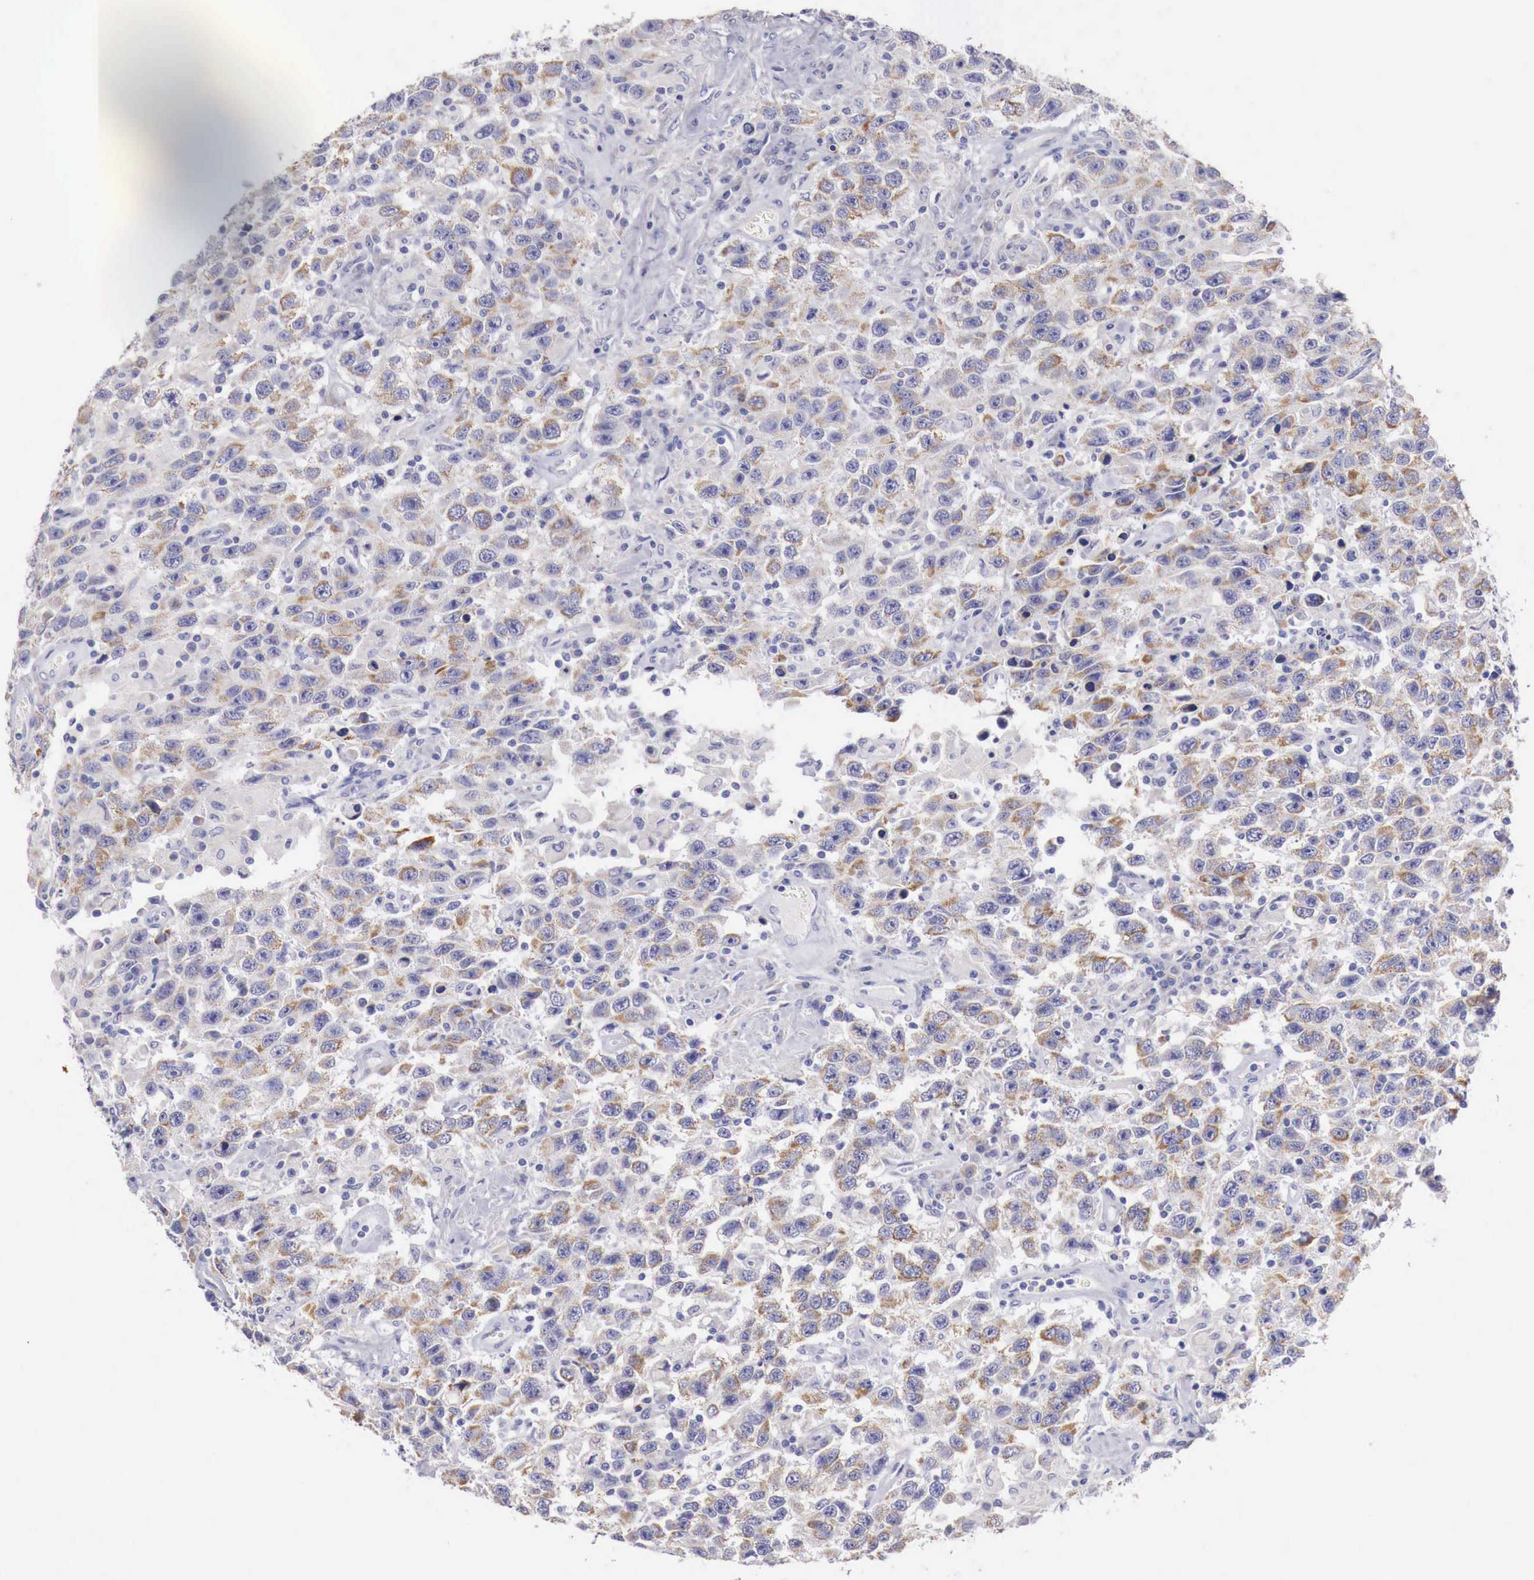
{"staining": {"intensity": "weak", "quantity": "25%-75%", "location": "cytoplasmic/membranous"}, "tissue": "testis cancer", "cell_type": "Tumor cells", "image_type": "cancer", "snomed": [{"axis": "morphology", "description": "Seminoma, NOS"}, {"axis": "topography", "description": "Testis"}], "caption": "A micrograph showing weak cytoplasmic/membranous staining in about 25%-75% of tumor cells in testis cancer, as visualized by brown immunohistochemical staining.", "gene": "NREP", "patient": {"sex": "male", "age": 41}}